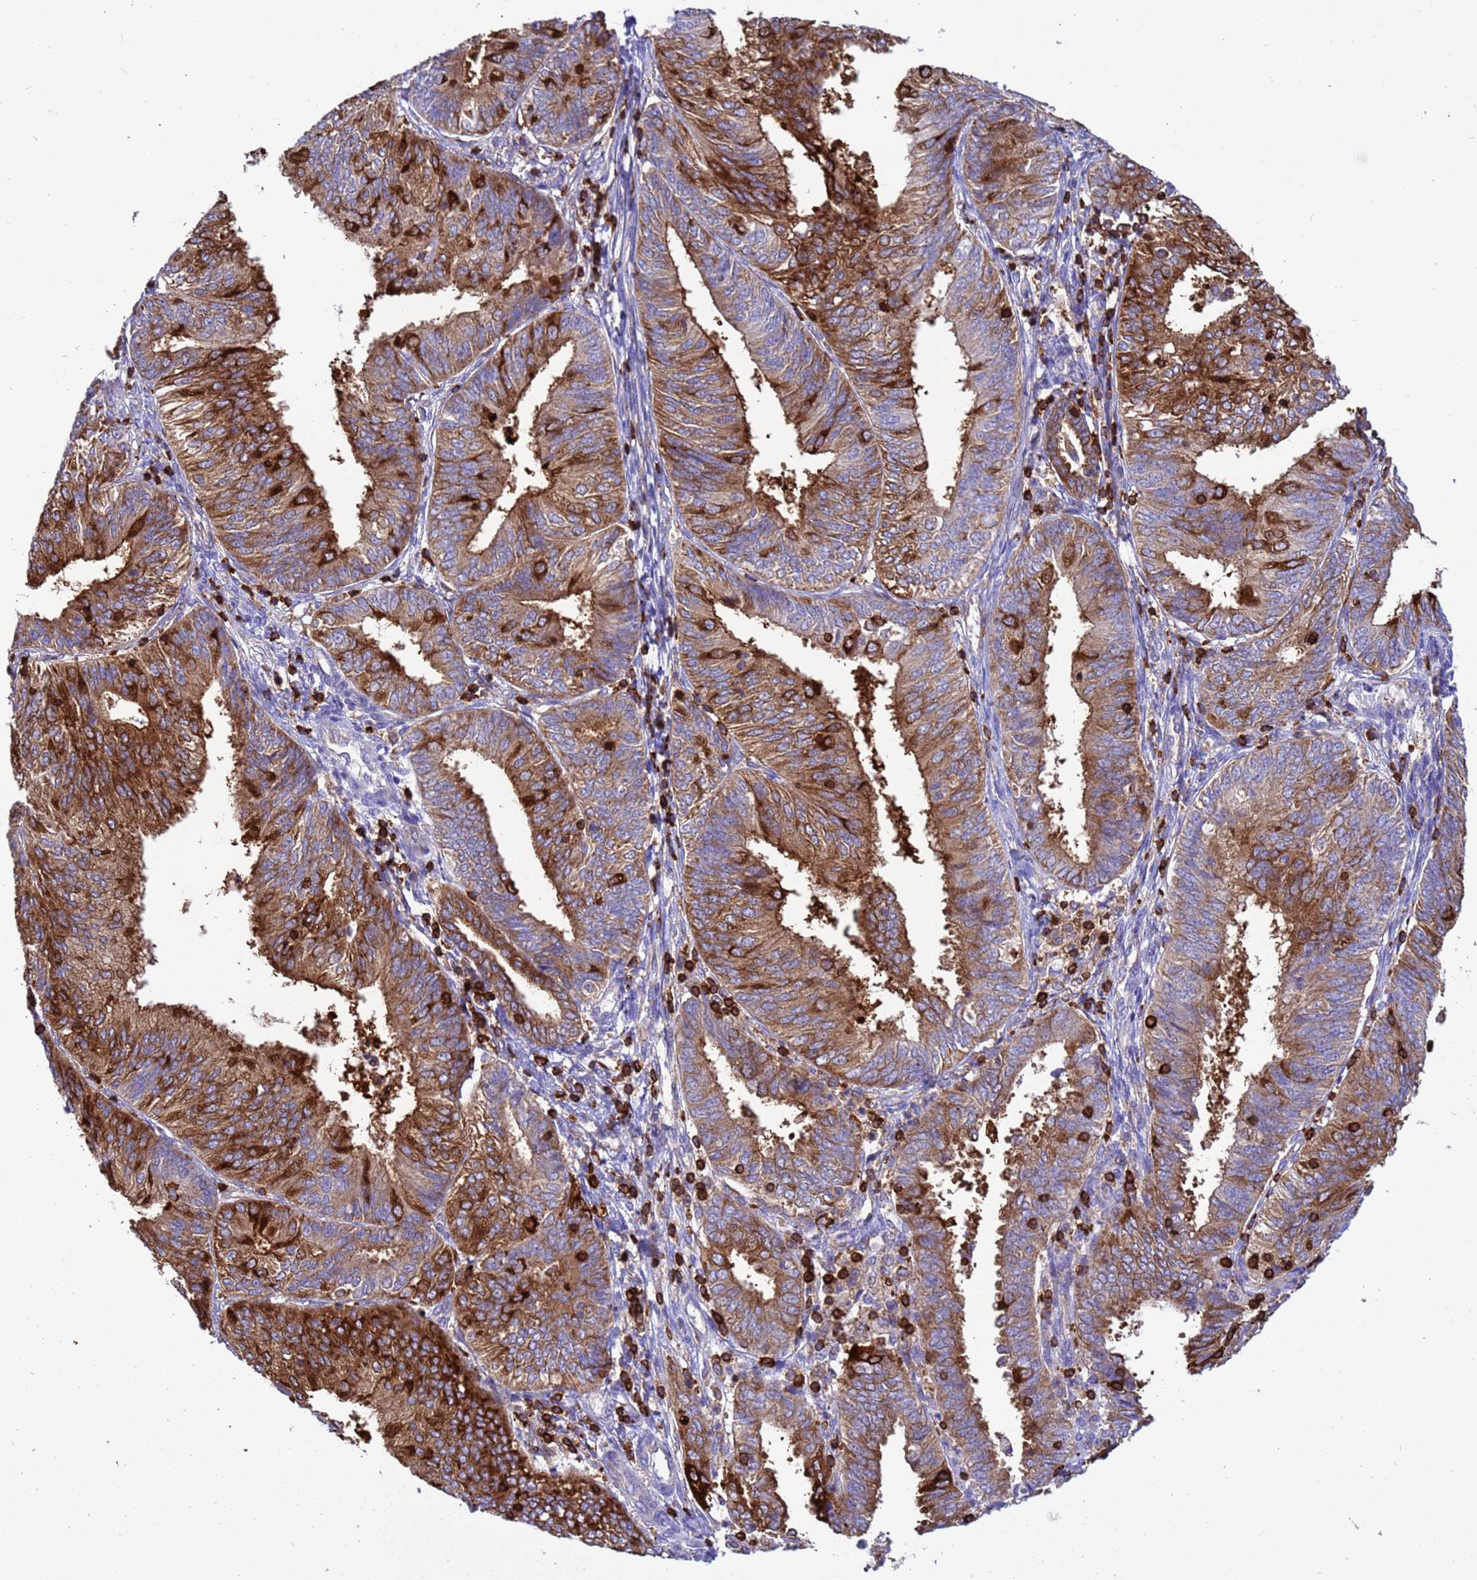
{"staining": {"intensity": "moderate", "quantity": ">75%", "location": "cytoplasmic/membranous"}, "tissue": "endometrial cancer", "cell_type": "Tumor cells", "image_type": "cancer", "snomed": [{"axis": "morphology", "description": "Adenocarcinoma, NOS"}, {"axis": "topography", "description": "Endometrium"}], "caption": "A high-resolution histopathology image shows immunohistochemistry (IHC) staining of endometrial cancer (adenocarcinoma), which reveals moderate cytoplasmic/membranous positivity in about >75% of tumor cells. (brown staining indicates protein expression, while blue staining denotes nuclei).", "gene": "EZR", "patient": {"sex": "female", "age": 58}}